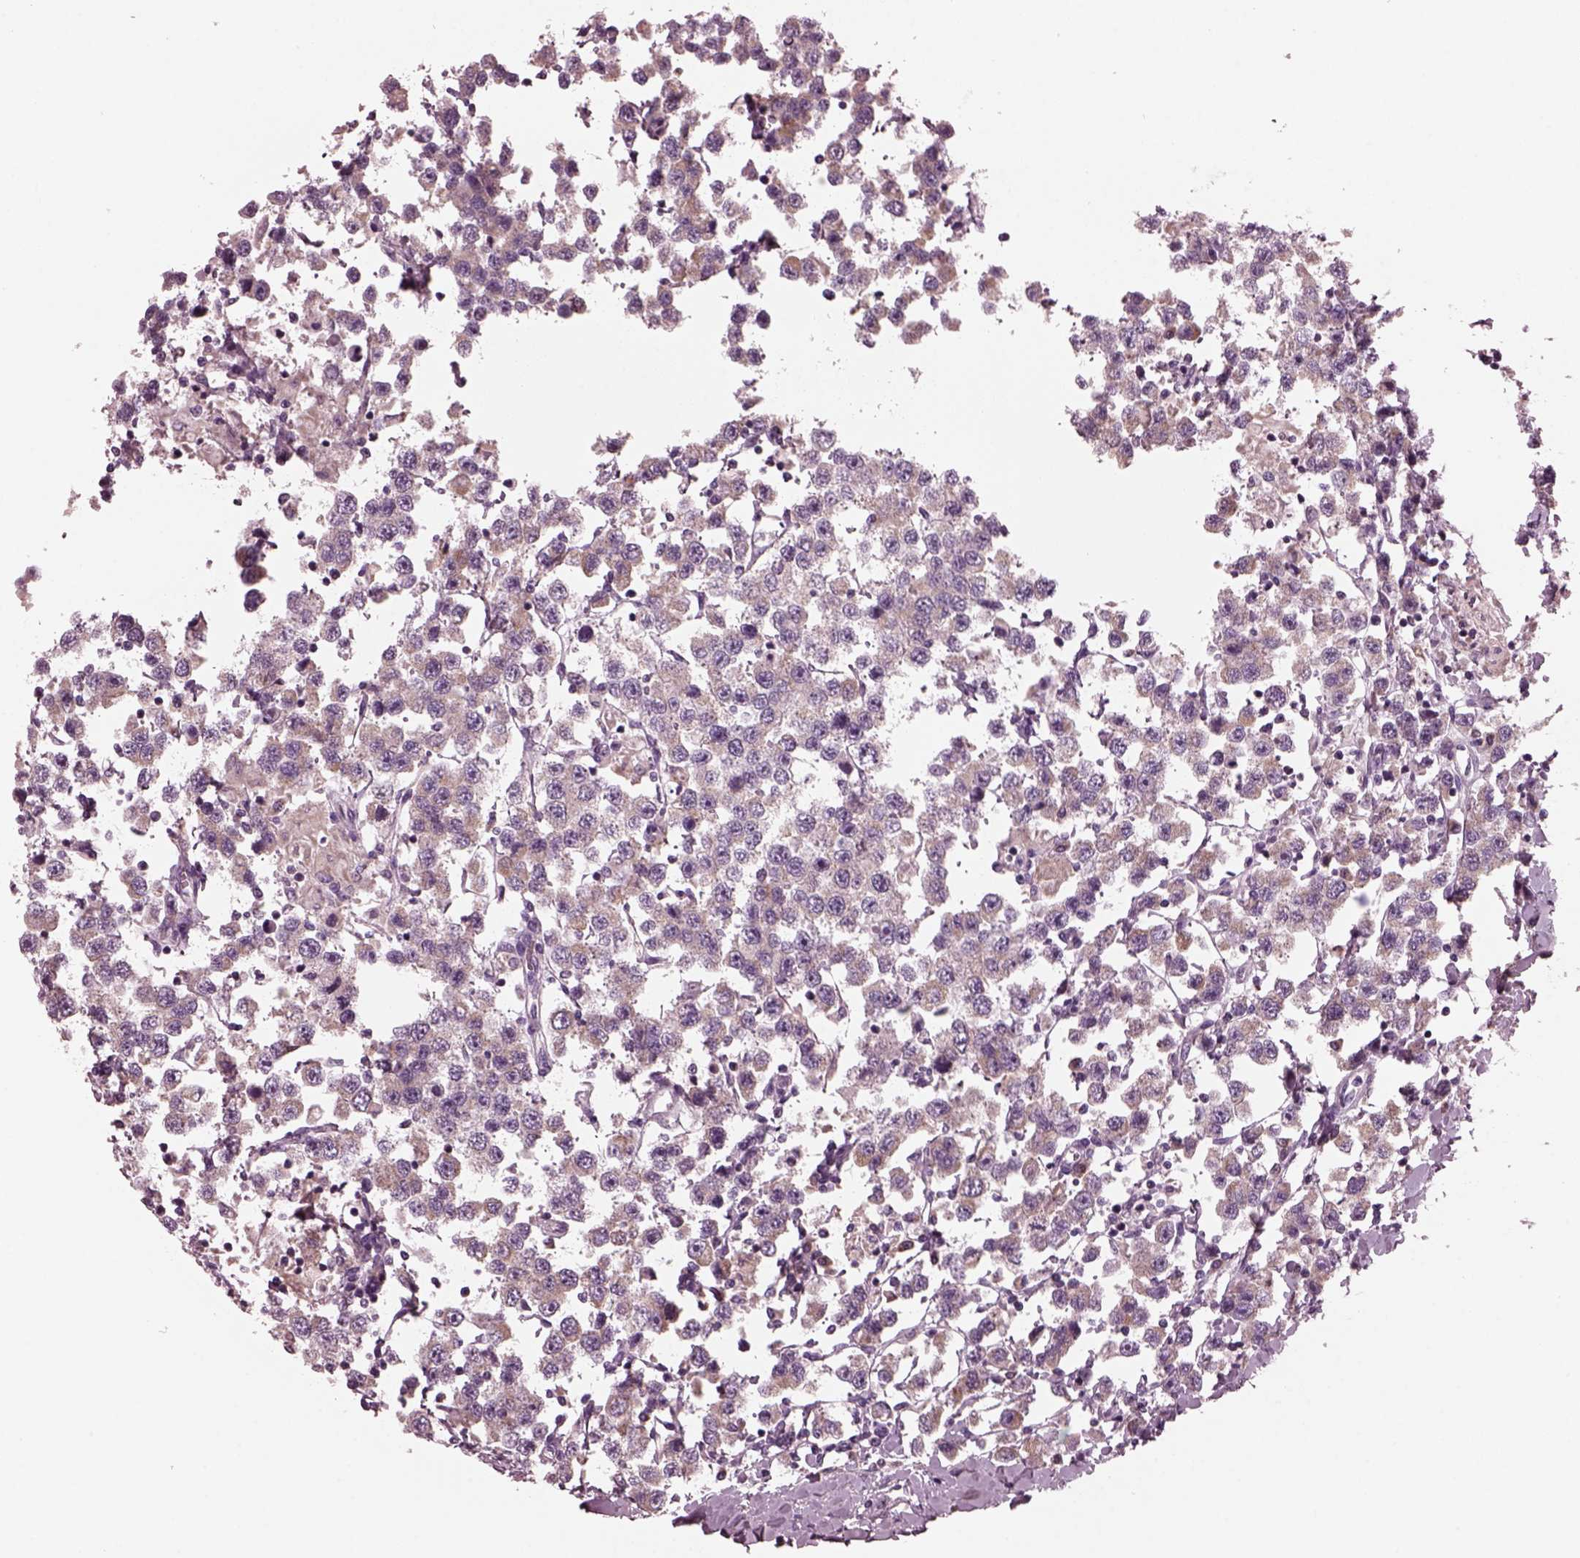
{"staining": {"intensity": "weak", "quantity": ">75%", "location": "cytoplasmic/membranous"}, "tissue": "testis cancer", "cell_type": "Tumor cells", "image_type": "cancer", "snomed": [{"axis": "morphology", "description": "Seminoma, NOS"}, {"axis": "topography", "description": "Testis"}], "caption": "About >75% of tumor cells in testis cancer (seminoma) display weak cytoplasmic/membranous protein positivity as visualized by brown immunohistochemical staining.", "gene": "AP4M1", "patient": {"sex": "male", "age": 45}}